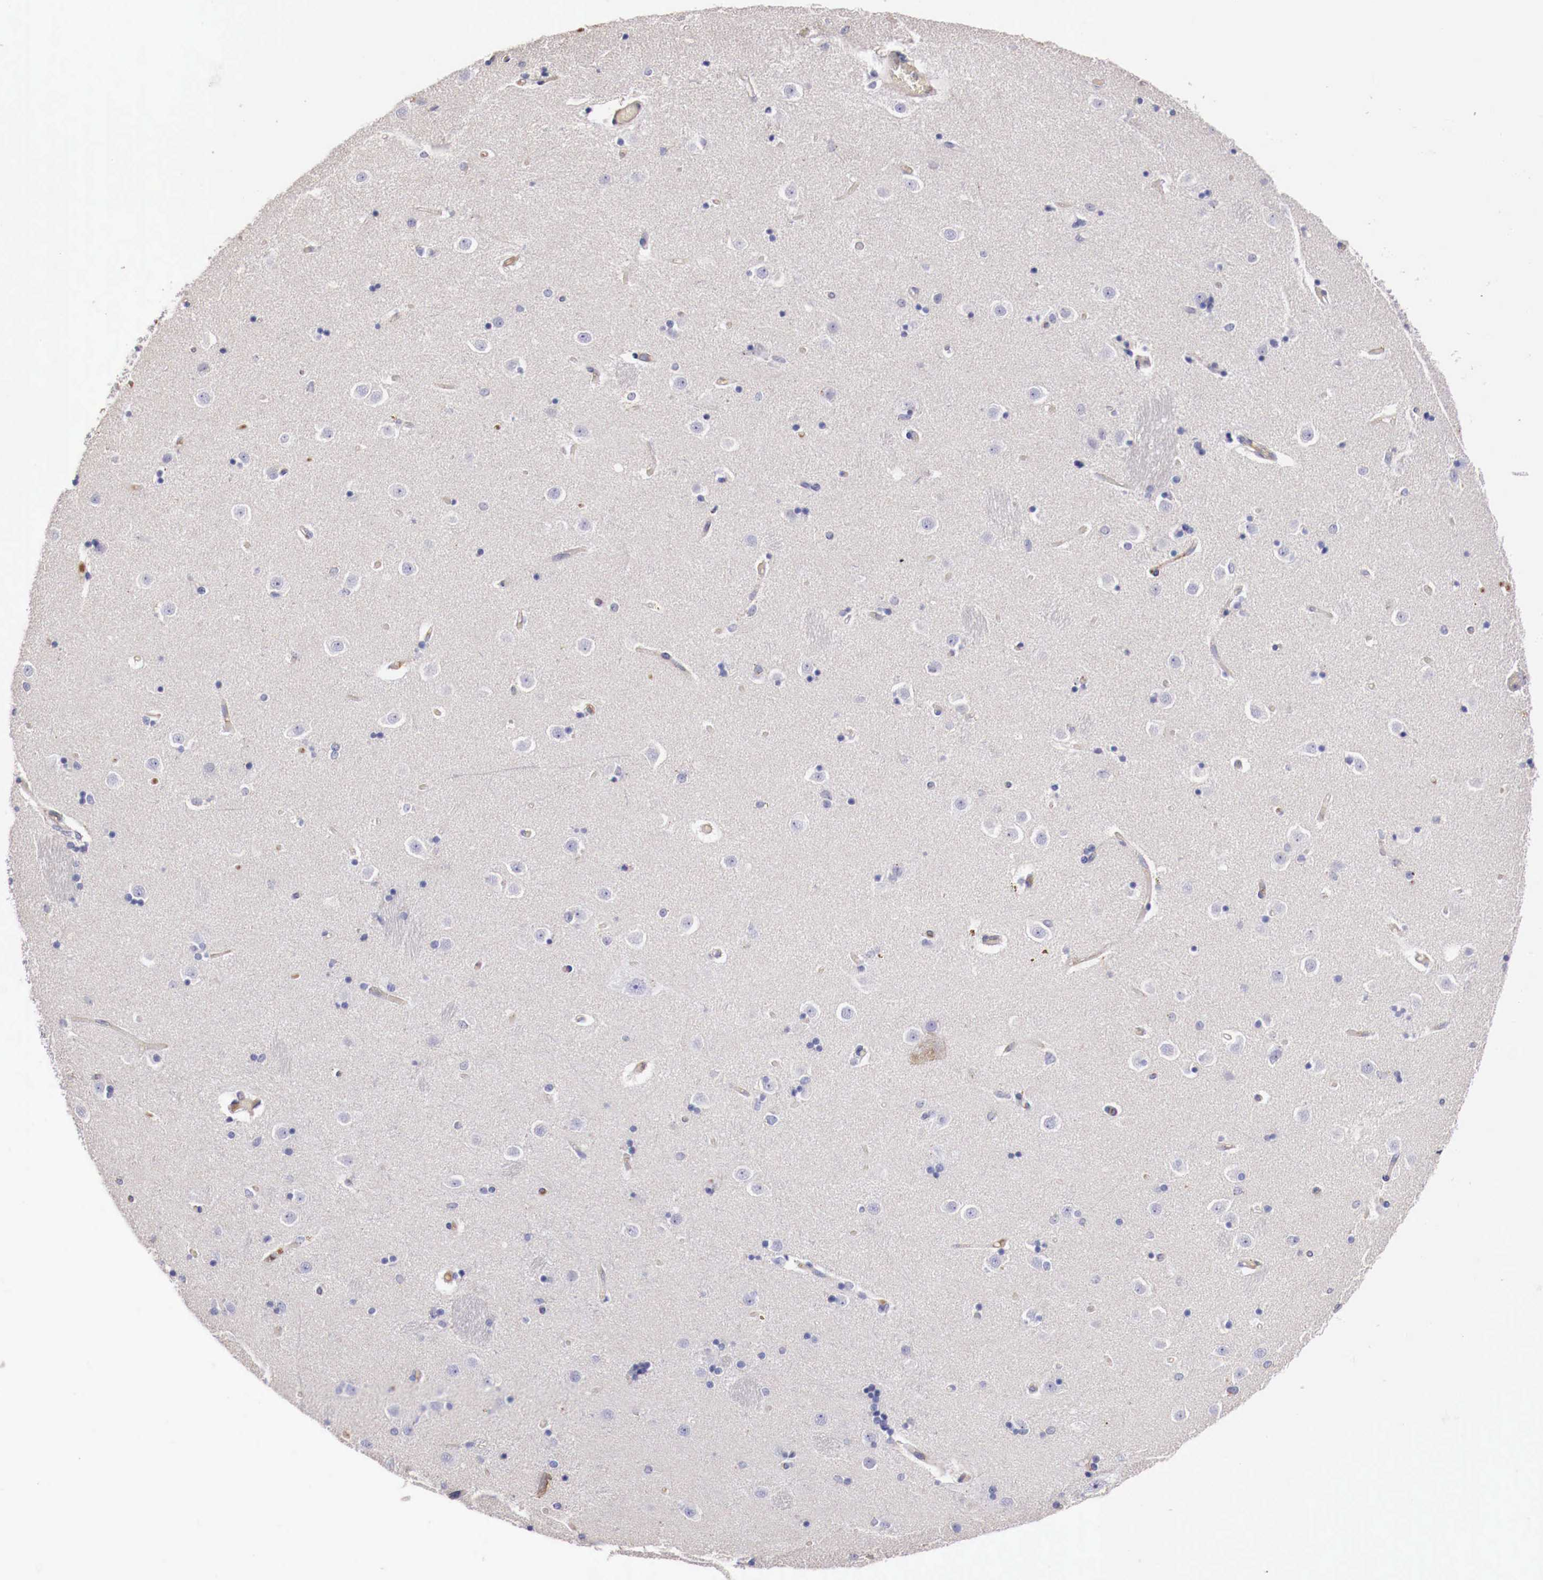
{"staining": {"intensity": "negative", "quantity": "none", "location": "none"}, "tissue": "caudate", "cell_type": "Glial cells", "image_type": "normal", "snomed": [{"axis": "morphology", "description": "Normal tissue, NOS"}, {"axis": "topography", "description": "Lateral ventricle wall"}], "caption": "The immunohistochemistry (IHC) image has no significant positivity in glial cells of caudate.", "gene": "PITPNA", "patient": {"sex": "female", "age": 54}}